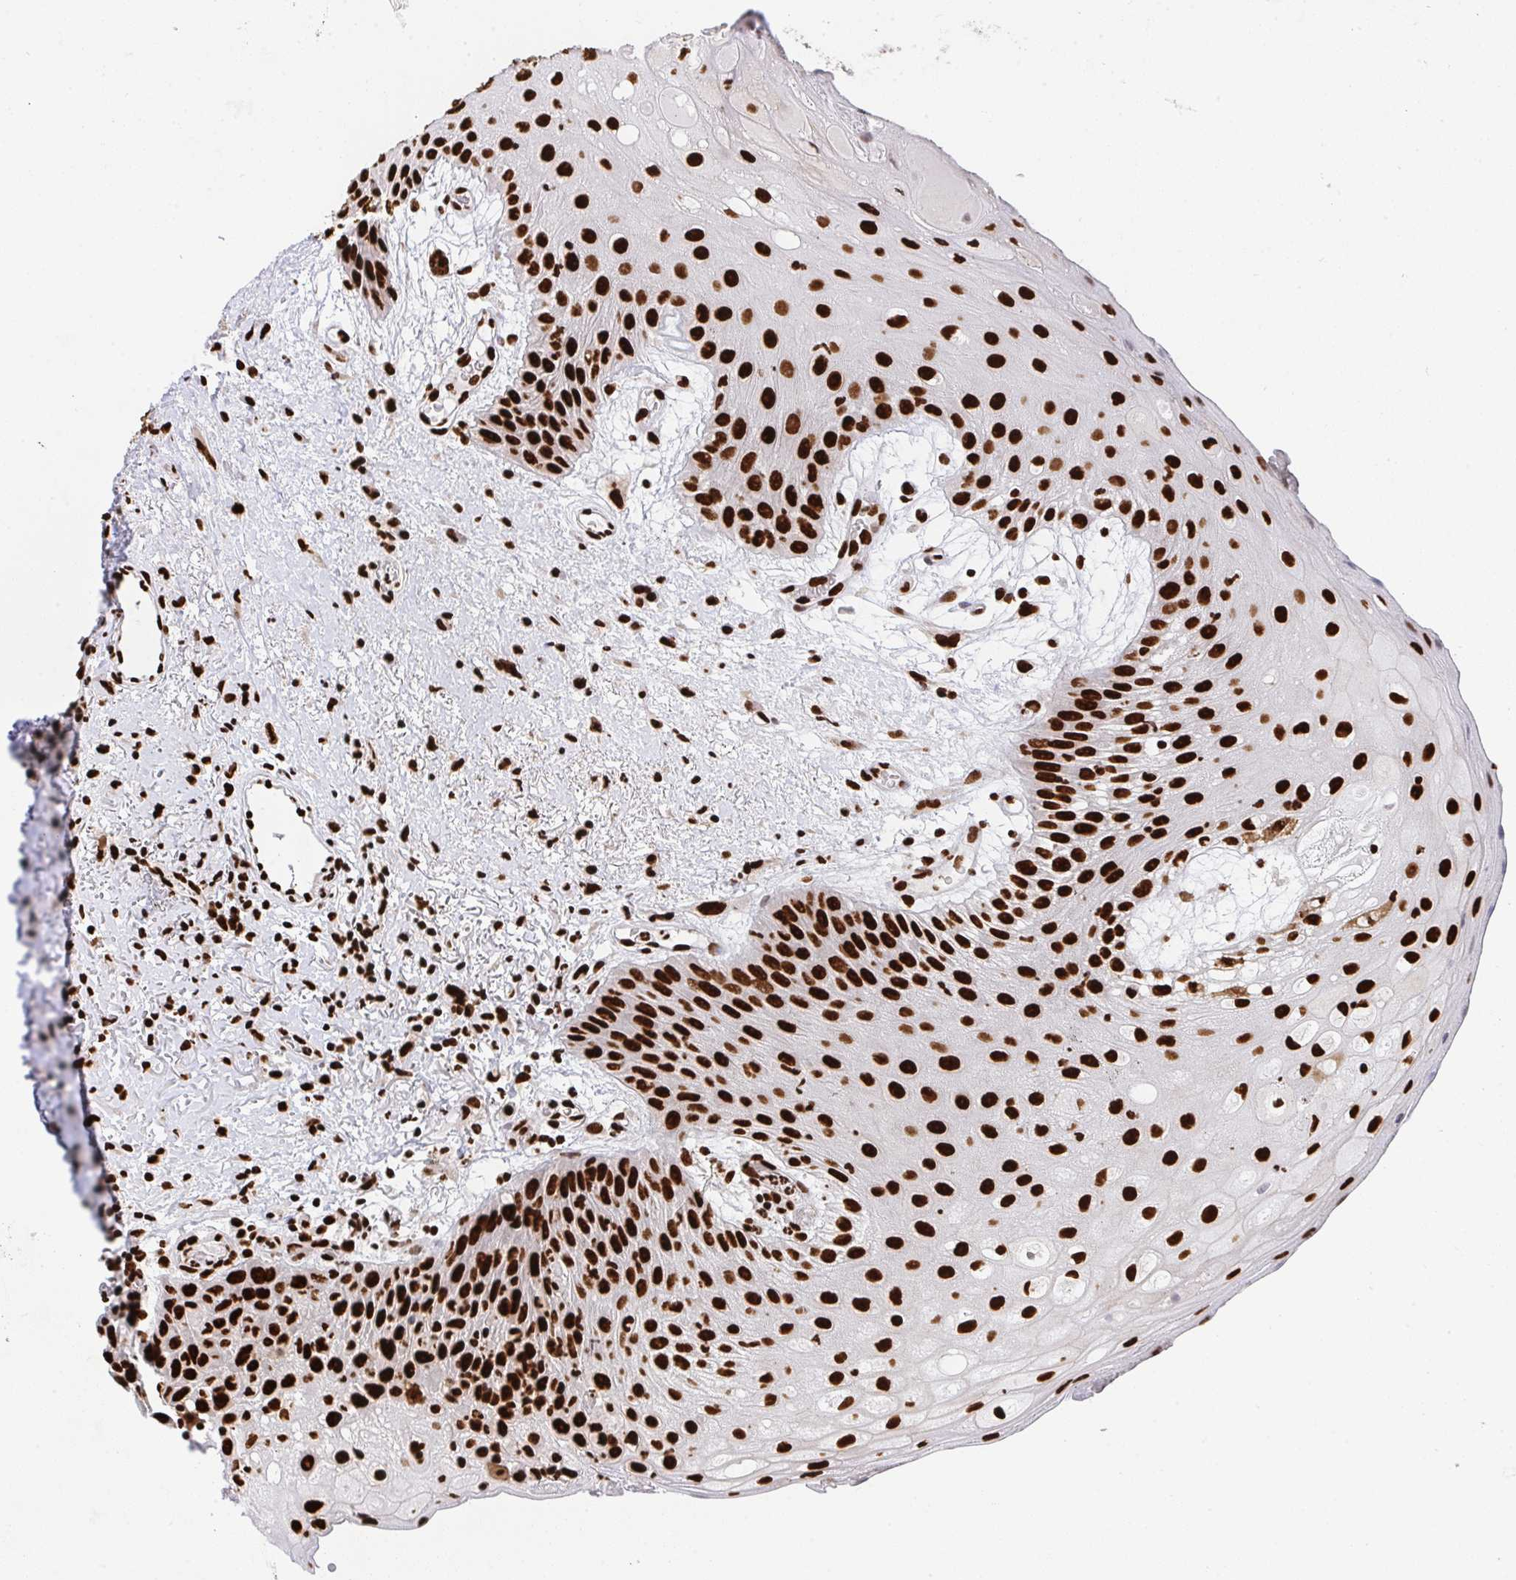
{"staining": {"intensity": "strong", "quantity": ">75%", "location": "nuclear"}, "tissue": "oral mucosa", "cell_type": "Squamous epithelial cells", "image_type": "normal", "snomed": [{"axis": "morphology", "description": "Normal tissue, NOS"}, {"axis": "morphology", "description": "Squamous cell carcinoma, NOS"}, {"axis": "topography", "description": "Oral tissue"}, {"axis": "topography", "description": "Peripheral nerve tissue"}, {"axis": "topography", "description": "Head-Neck"}], "caption": "Immunohistochemistry (IHC) histopathology image of unremarkable human oral mucosa stained for a protein (brown), which exhibits high levels of strong nuclear staining in about >75% of squamous epithelial cells.", "gene": "HNRNPL", "patient": {"sex": "female", "age": 59}}